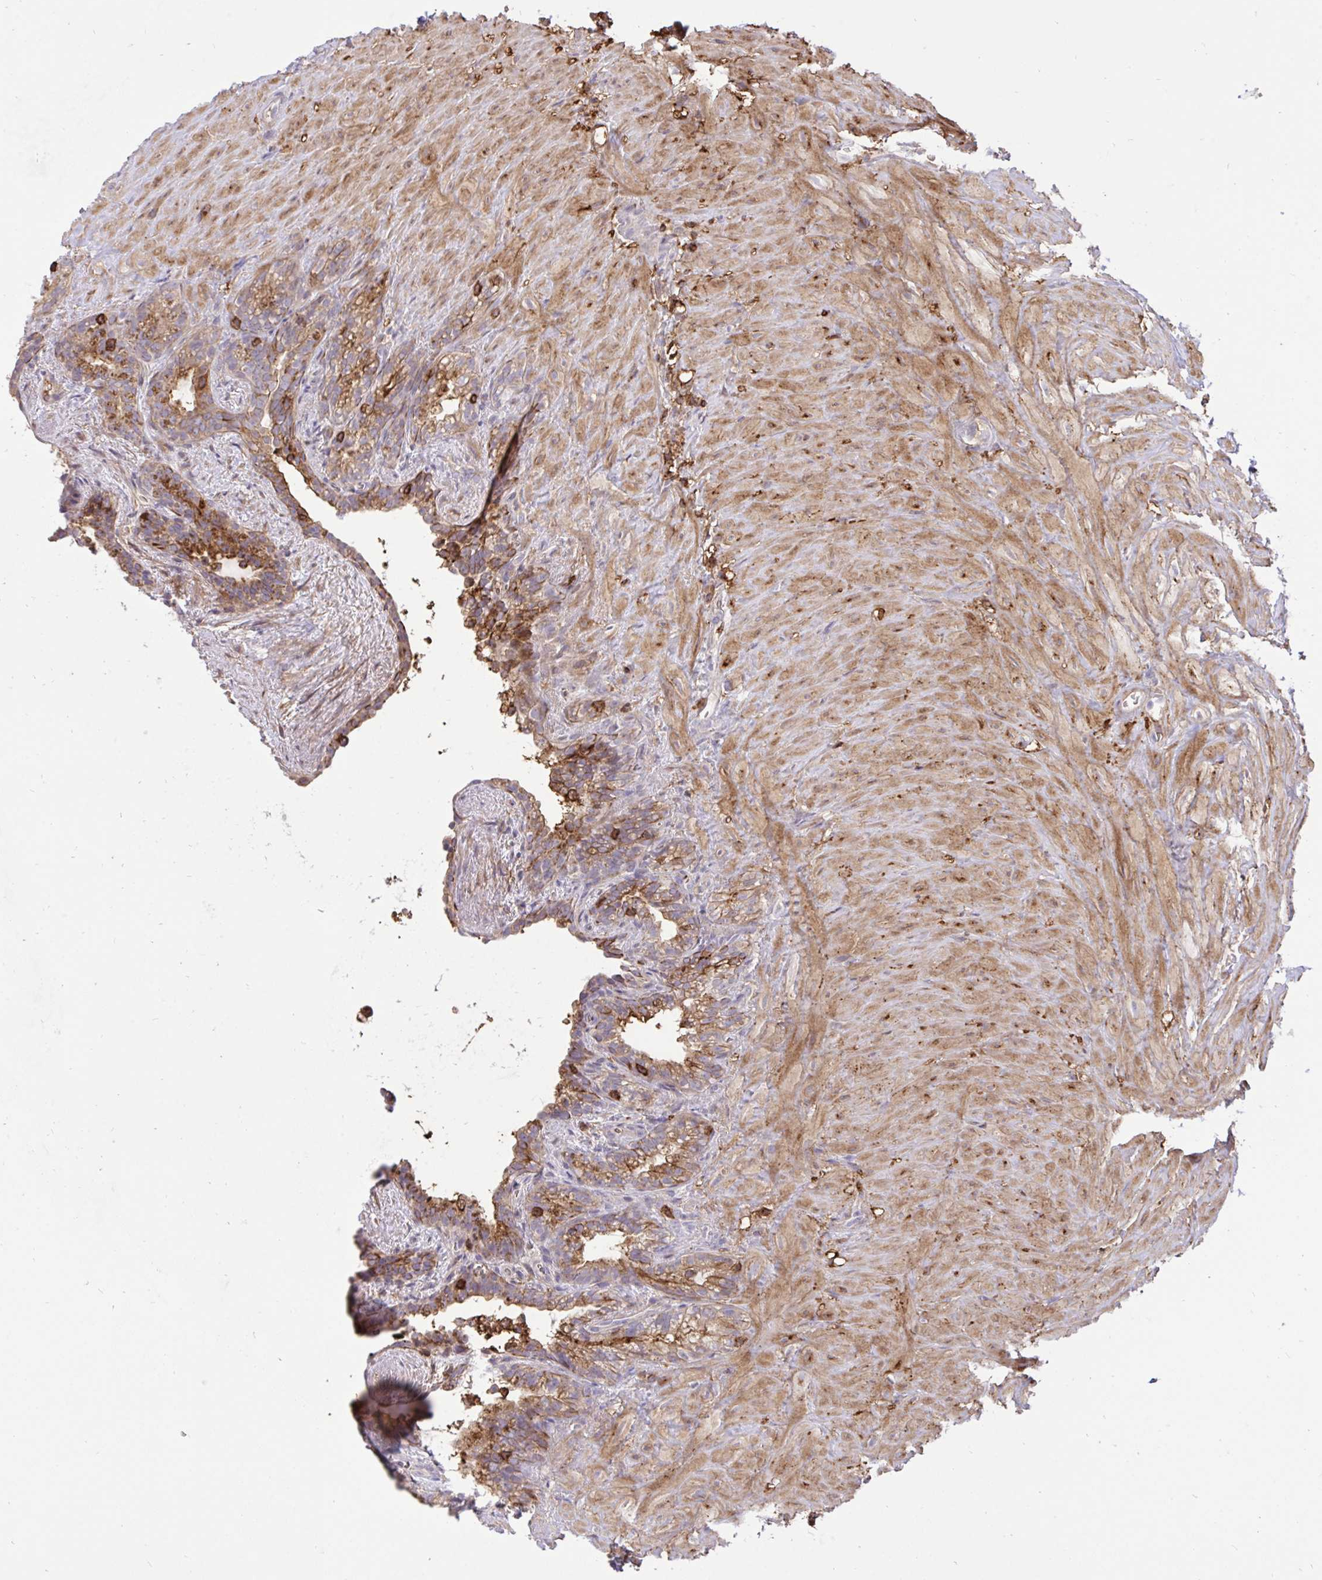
{"staining": {"intensity": "strong", "quantity": "25%-75%", "location": "cytoplasmic/membranous"}, "tissue": "seminal vesicle", "cell_type": "Glandular cells", "image_type": "normal", "snomed": [{"axis": "morphology", "description": "Normal tissue, NOS"}, {"axis": "topography", "description": "Seminal veicle"}], "caption": "An image of human seminal vesicle stained for a protein displays strong cytoplasmic/membranous brown staining in glandular cells. Using DAB (3,3'-diaminobenzidine) (brown) and hematoxylin (blue) stains, captured at high magnification using brightfield microscopy.", "gene": "ERI1", "patient": {"sex": "male", "age": 76}}